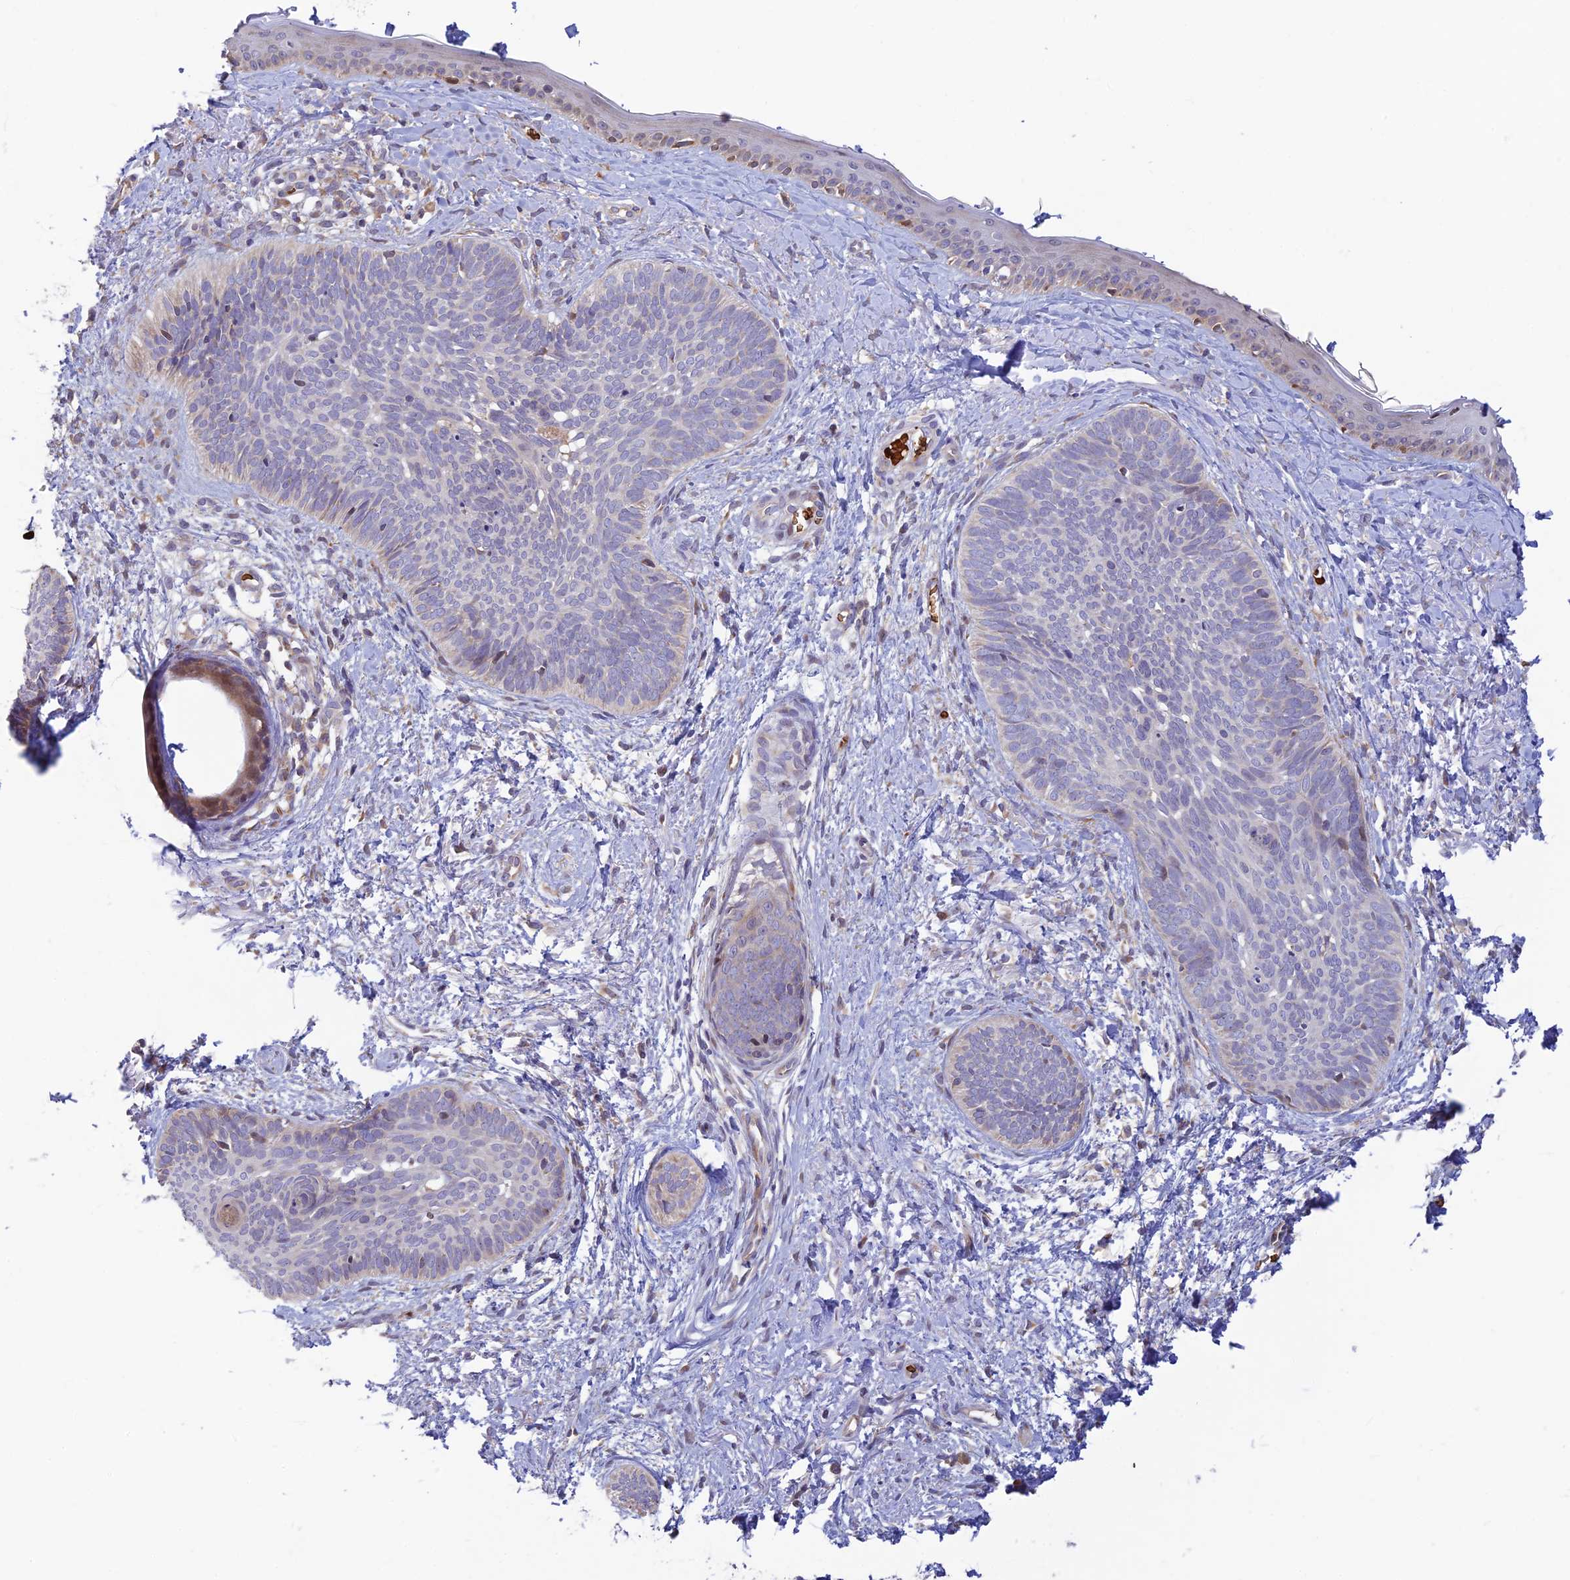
{"staining": {"intensity": "negative", "quantity": "none", "location": "none"}, "tissue": "skin cancer", "cell_type": "Tumor cells", "image_type": "cancer", "snomed": [{"axis": "morphology", "description": "Basal cell carcinoma"}, {"axis": "topography", "description": "Skin"}], "caption": "Basal cell carcinoma (skin) was stained to show a protein in brown. There is no significant staining in tumor cells. The staining was performed using DAB to visualize the protein expression in brown, while the nuclei were stained in blue with hematoxylin (Magnification: 20x).", "gene": "UFSP2", "patient": {"sex": "female", "age": 81}}